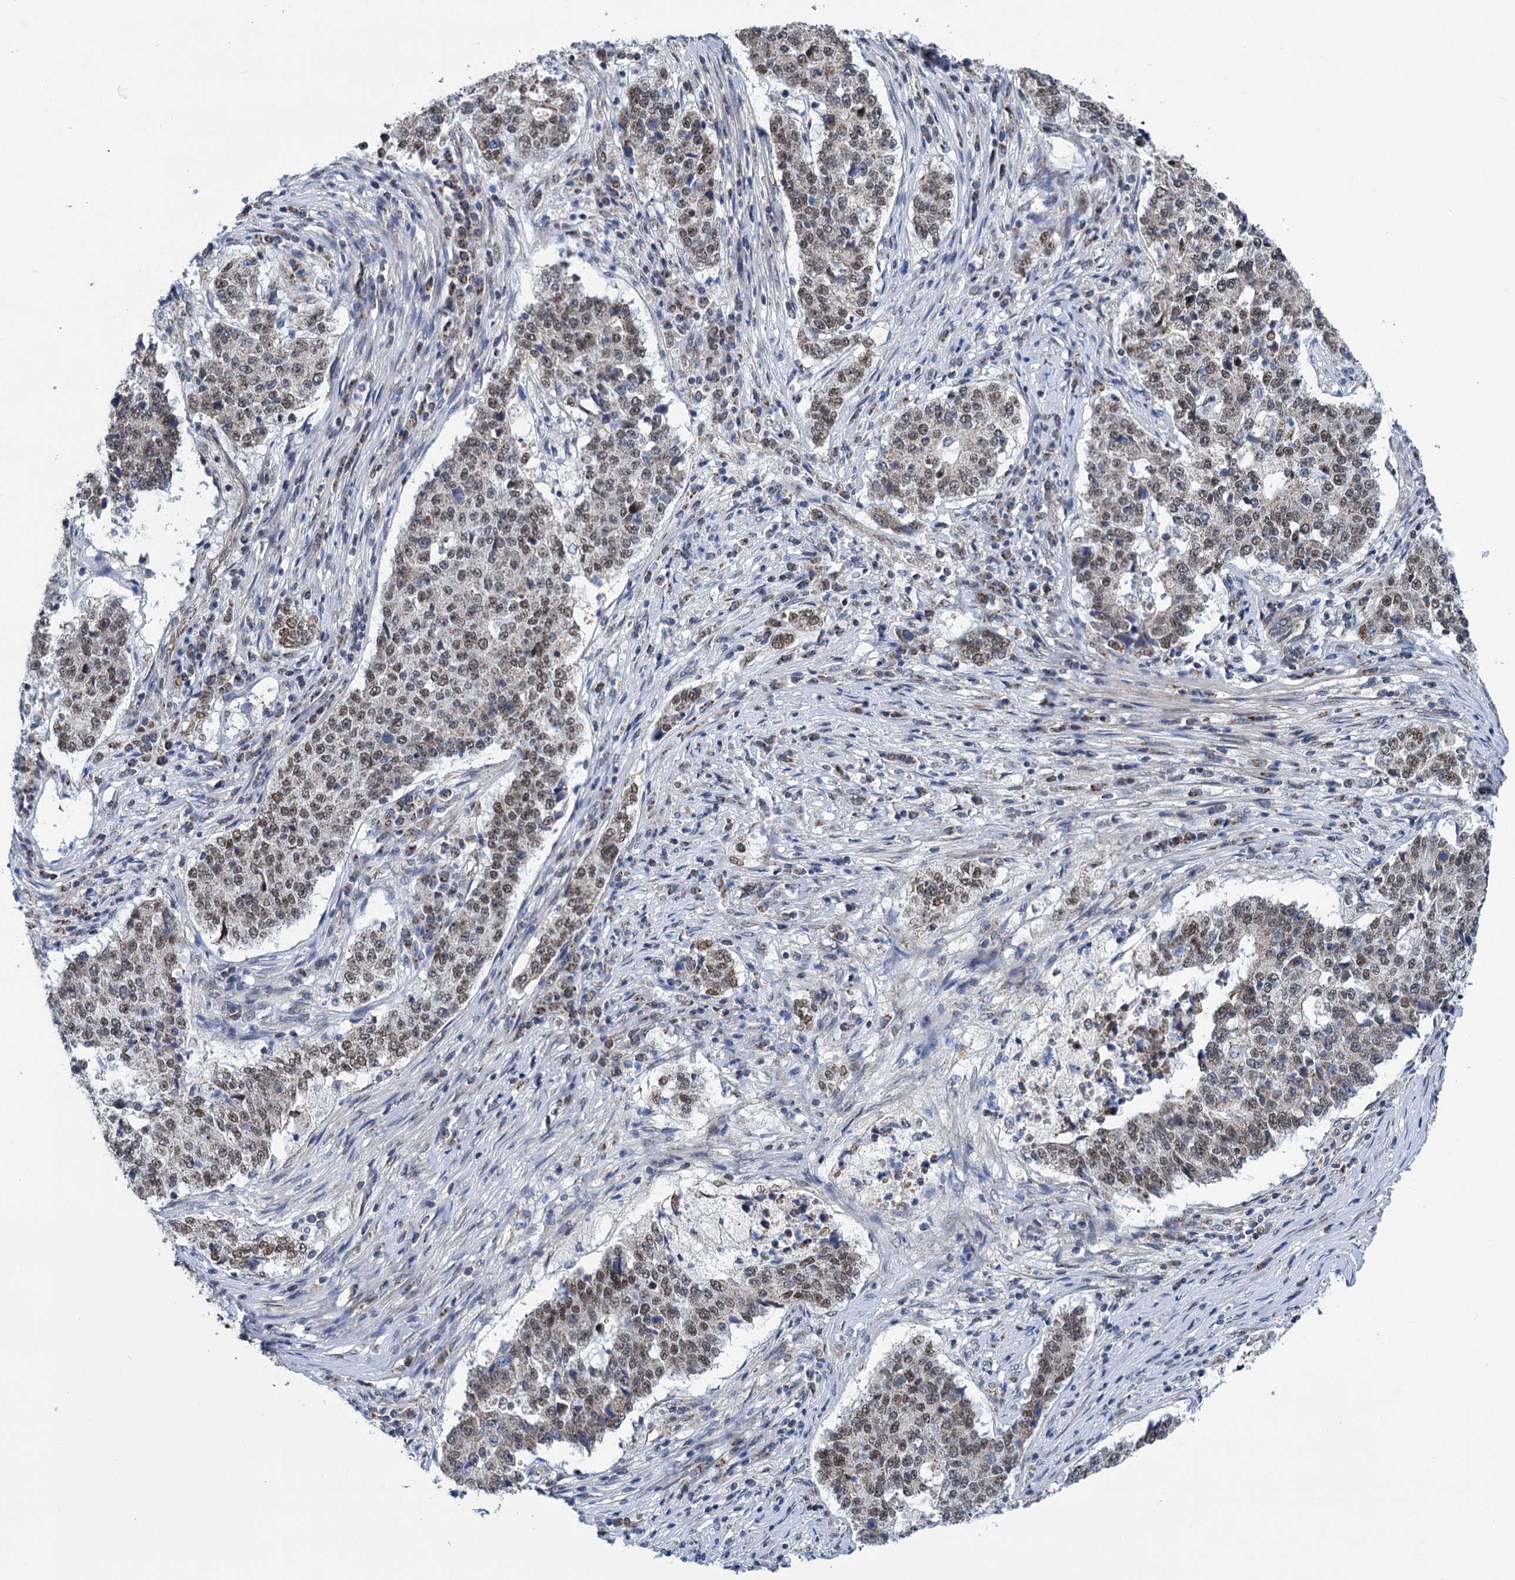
{"staining": {"intensity": "moderate", "quantity": ">75%", "location": "cytoplasmic/membranous,nuclear"}, "tissue": "stomach cancer", "cell_type": "Tumor cells", "image_type": "cancer", "snomed": [{"axis": "morphology", "description": "Adenocarcinoma, NOS"}, {"axis": "topography", "description": "Stomach"}], "caption": "Immunohistochemistry (IHC) micrograph of stomach cancer (adenocarcinoma) stained for a protein (brown), which demonstrates medium levels of moderate cytoplasmic/membranous and nuclear staining in about >75% of tumor cells.", "gene": "MORN3", "patient": {"sex": "male", "age": 59}}